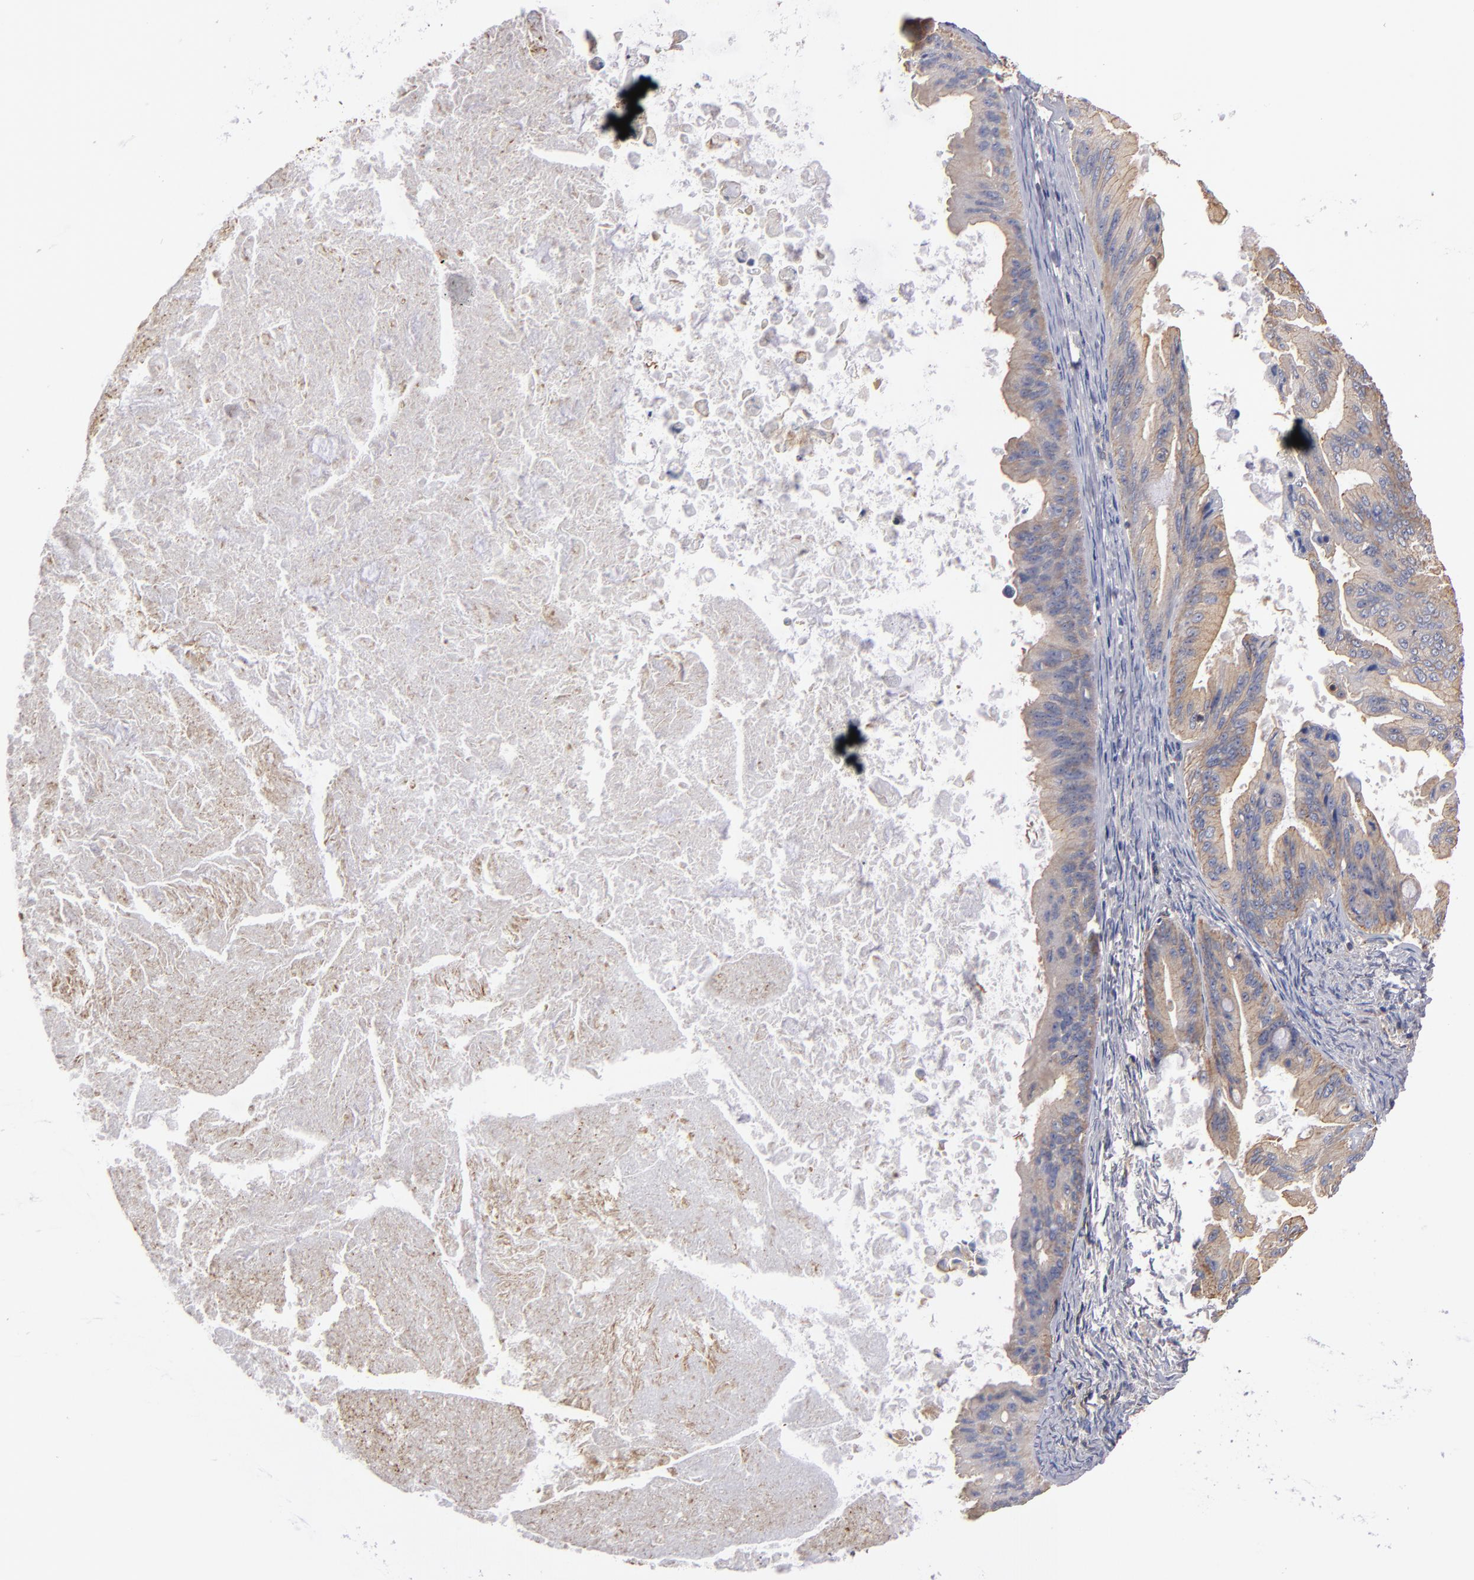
{"staining": {"intensity": "weak", "quantity": ">75%", "location": "cytoplasmic/membranous"}, "tissue": "ovarian cancer", "cell_type": "Tumor cells", "image_type": "cancer", "snomed": [{"axis": "morphology", "description": "Cystadenocarcinoma, mucinous, NOS"}, {"axis": "topography", "description": "Ovary"}], "caption": "The image shows a brown stain indicating the presence of a protein in the cytoplasmic/membranous of tumor cells in mucinous cystadenocarcinoma (ovarian).", "gene": "ESYT2", "patient": {"sex": "female", "age": 37}}